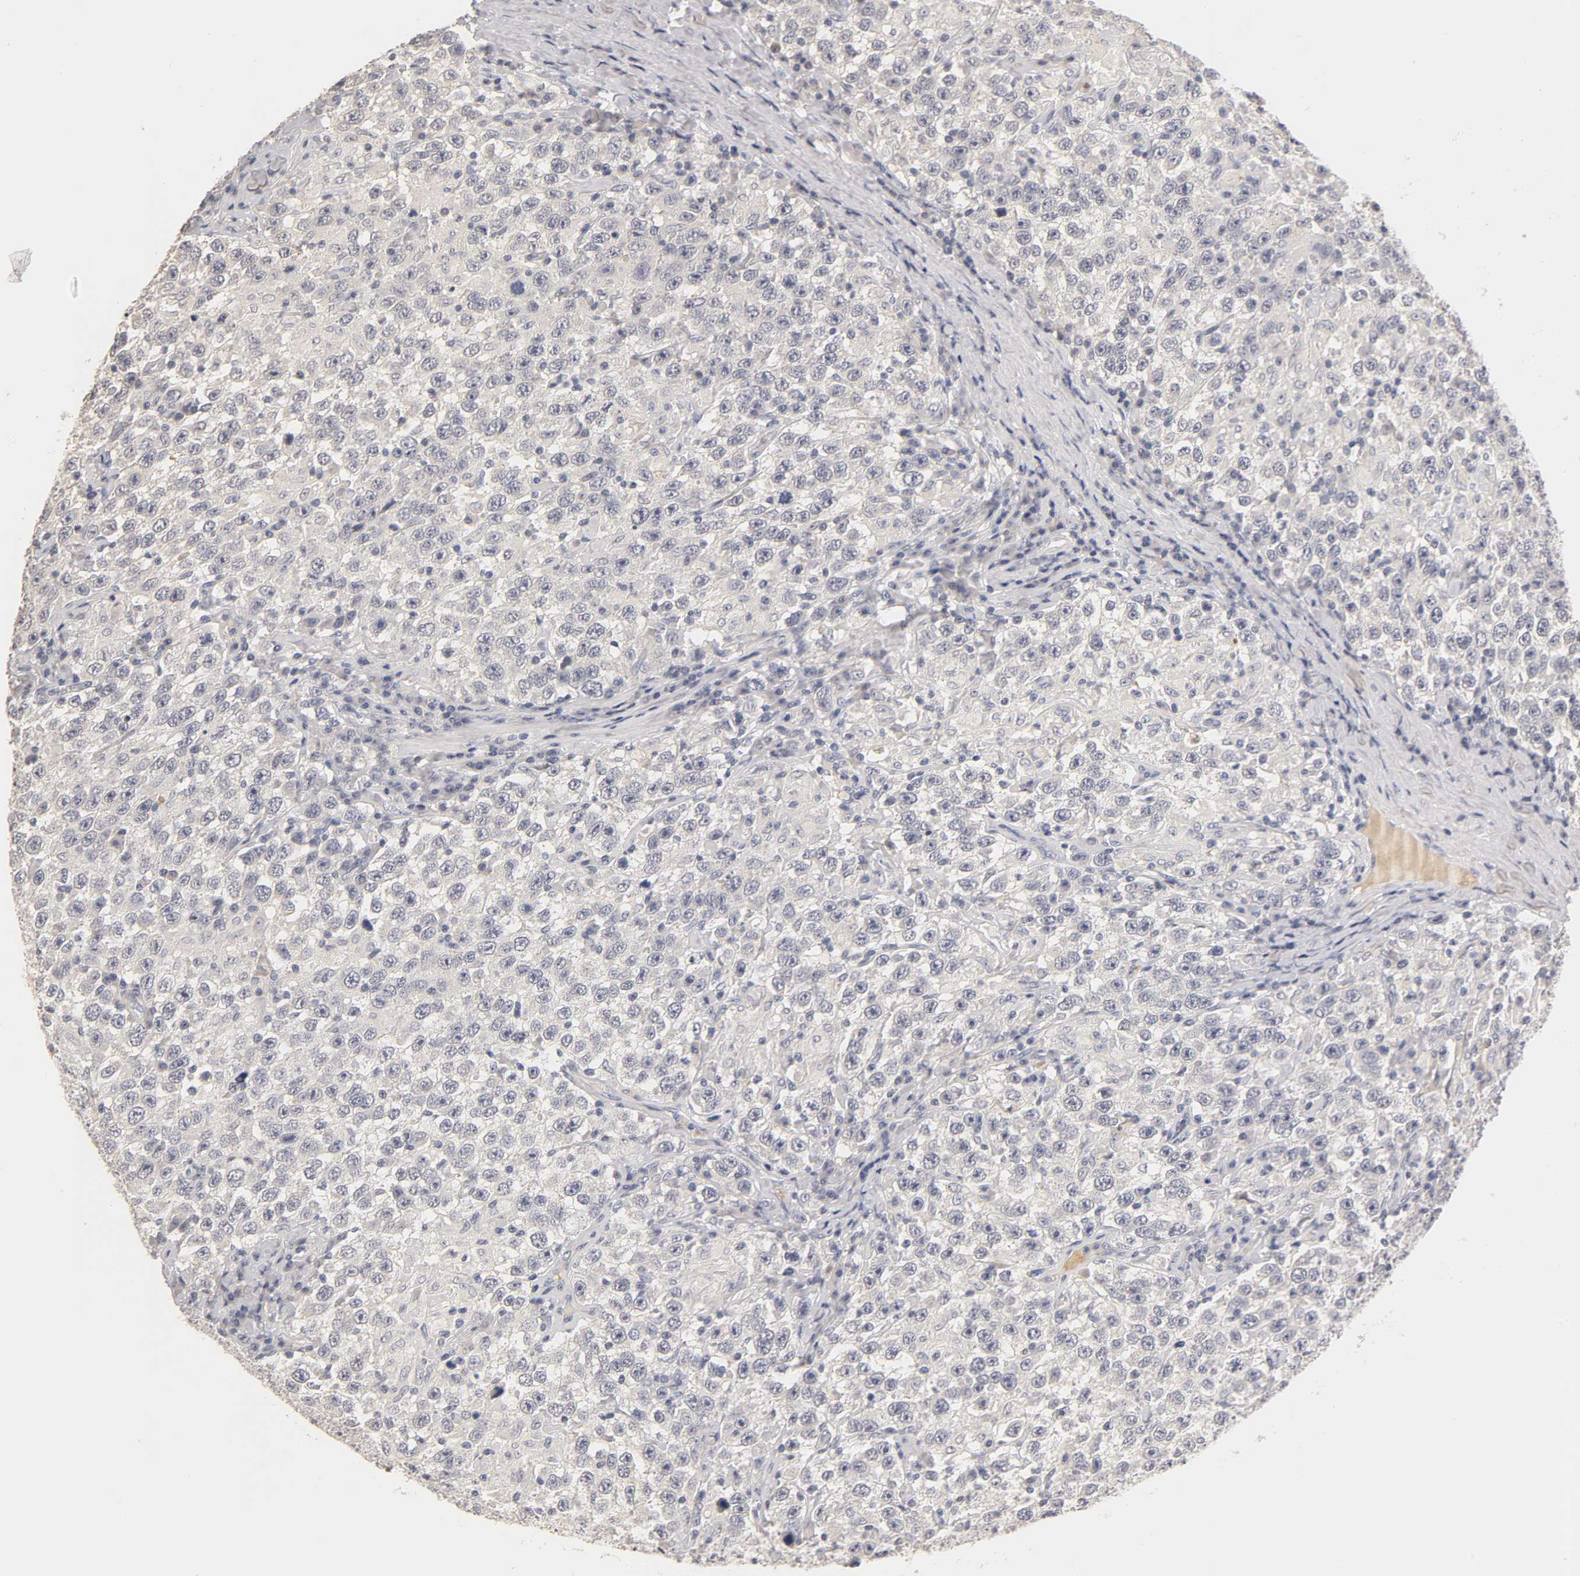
{"staining": {"intensity": "negative", "quantity": "none", "location": "none"}, "tissue": "testis cancer", "cell_type": "Tumor cells", "image_type": "cancer", "snomed": [{"axis": "morphology", "description": "Seminoma, NOS"}, {"axis": "topography", "description": "Testis"}], "caption": "Immunohistochemistry (IHC) histopathology image of neoplastic tissue: testis cancer stained with DAB (3,3'-diaminobenzidine) displays no significant protein positivity in tumor cells.", "gene": "OVOL1", "patient": {"sex": "male", "age": 41}}